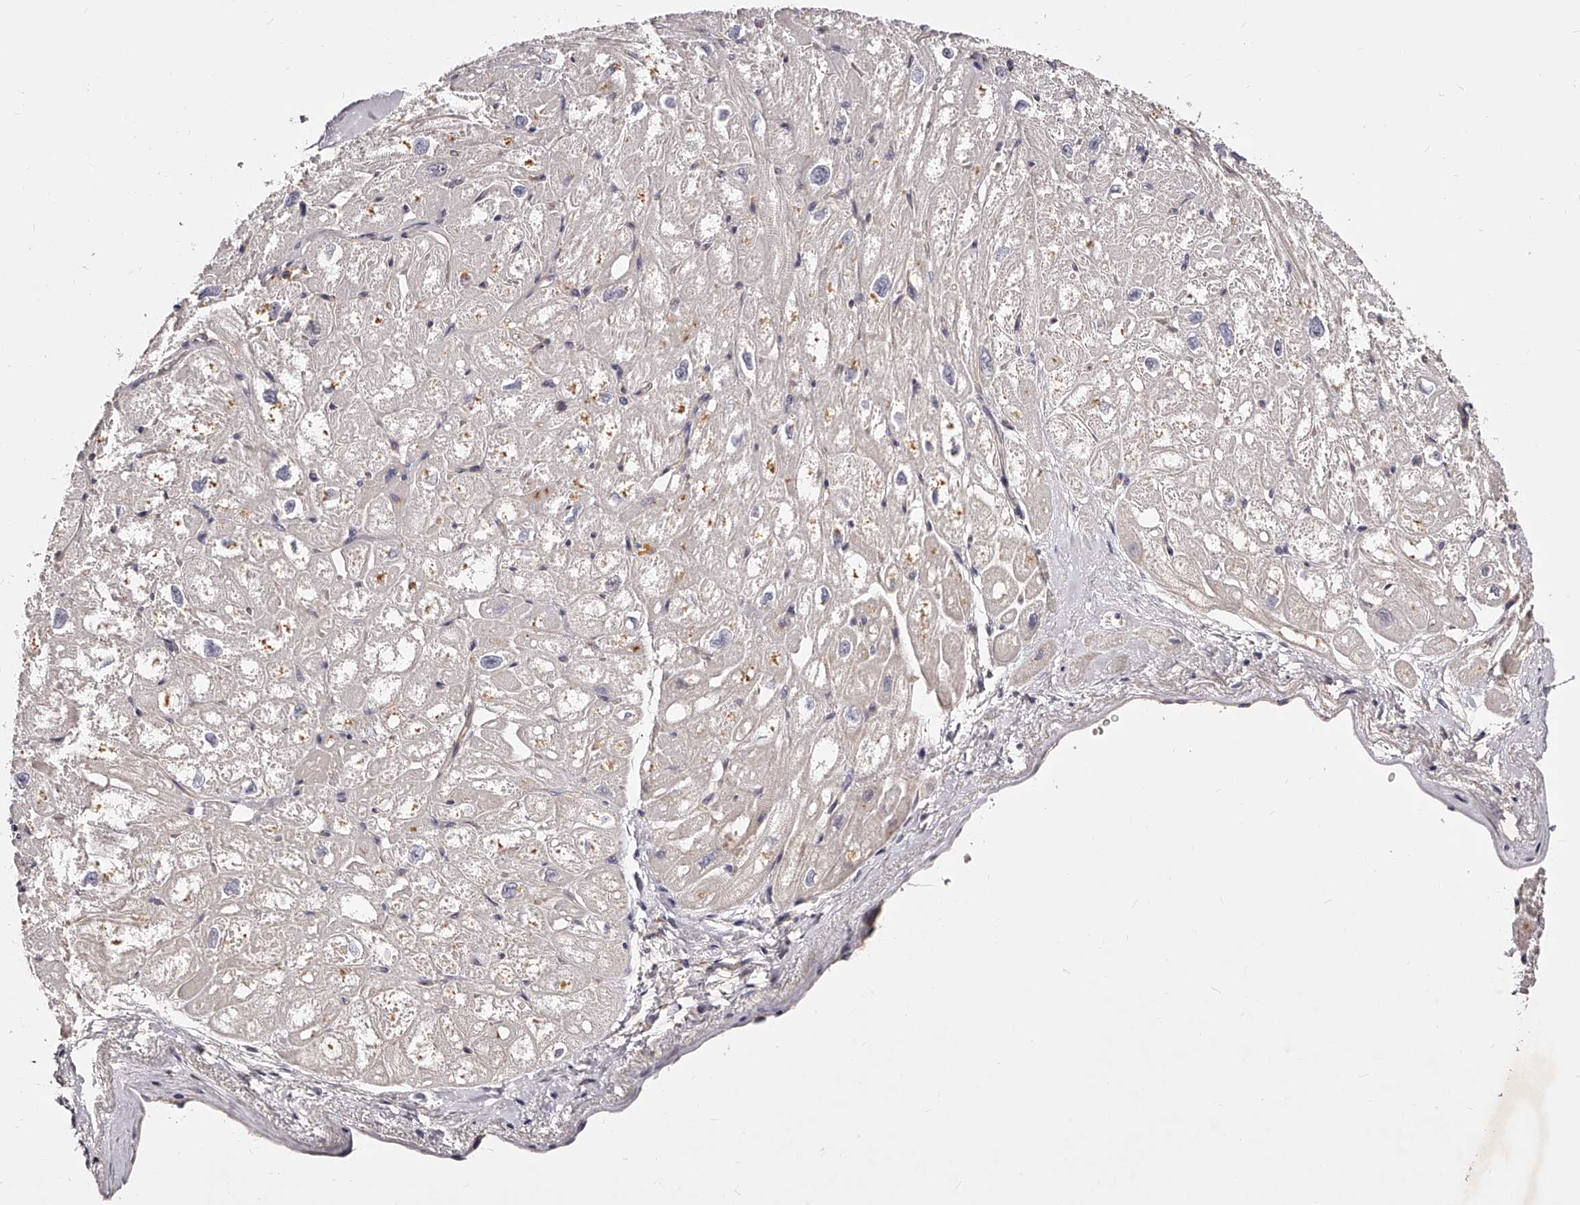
{"staining": {"intensity": "weak", "quantity": "<25%", "location": "cytoplasmic/membranous"}, "tissue": "heart muscle", "cell_type": "Cardiomyocytes", "image_type": "normal", "snomed": [{"axis": "morphology", "description": "Normal tissue, NOS"}, {"axis": "topography", "description": "Heart"}], "caption": "IHC image of normal human heart muscle stained for a protein (brown), which exhibits no positivity in cardiomyocytes. (IHC, brightfield microscopy, high magnification).", "gene": "PHACTR1", "patient": {"sex": "male", "age": 50}}